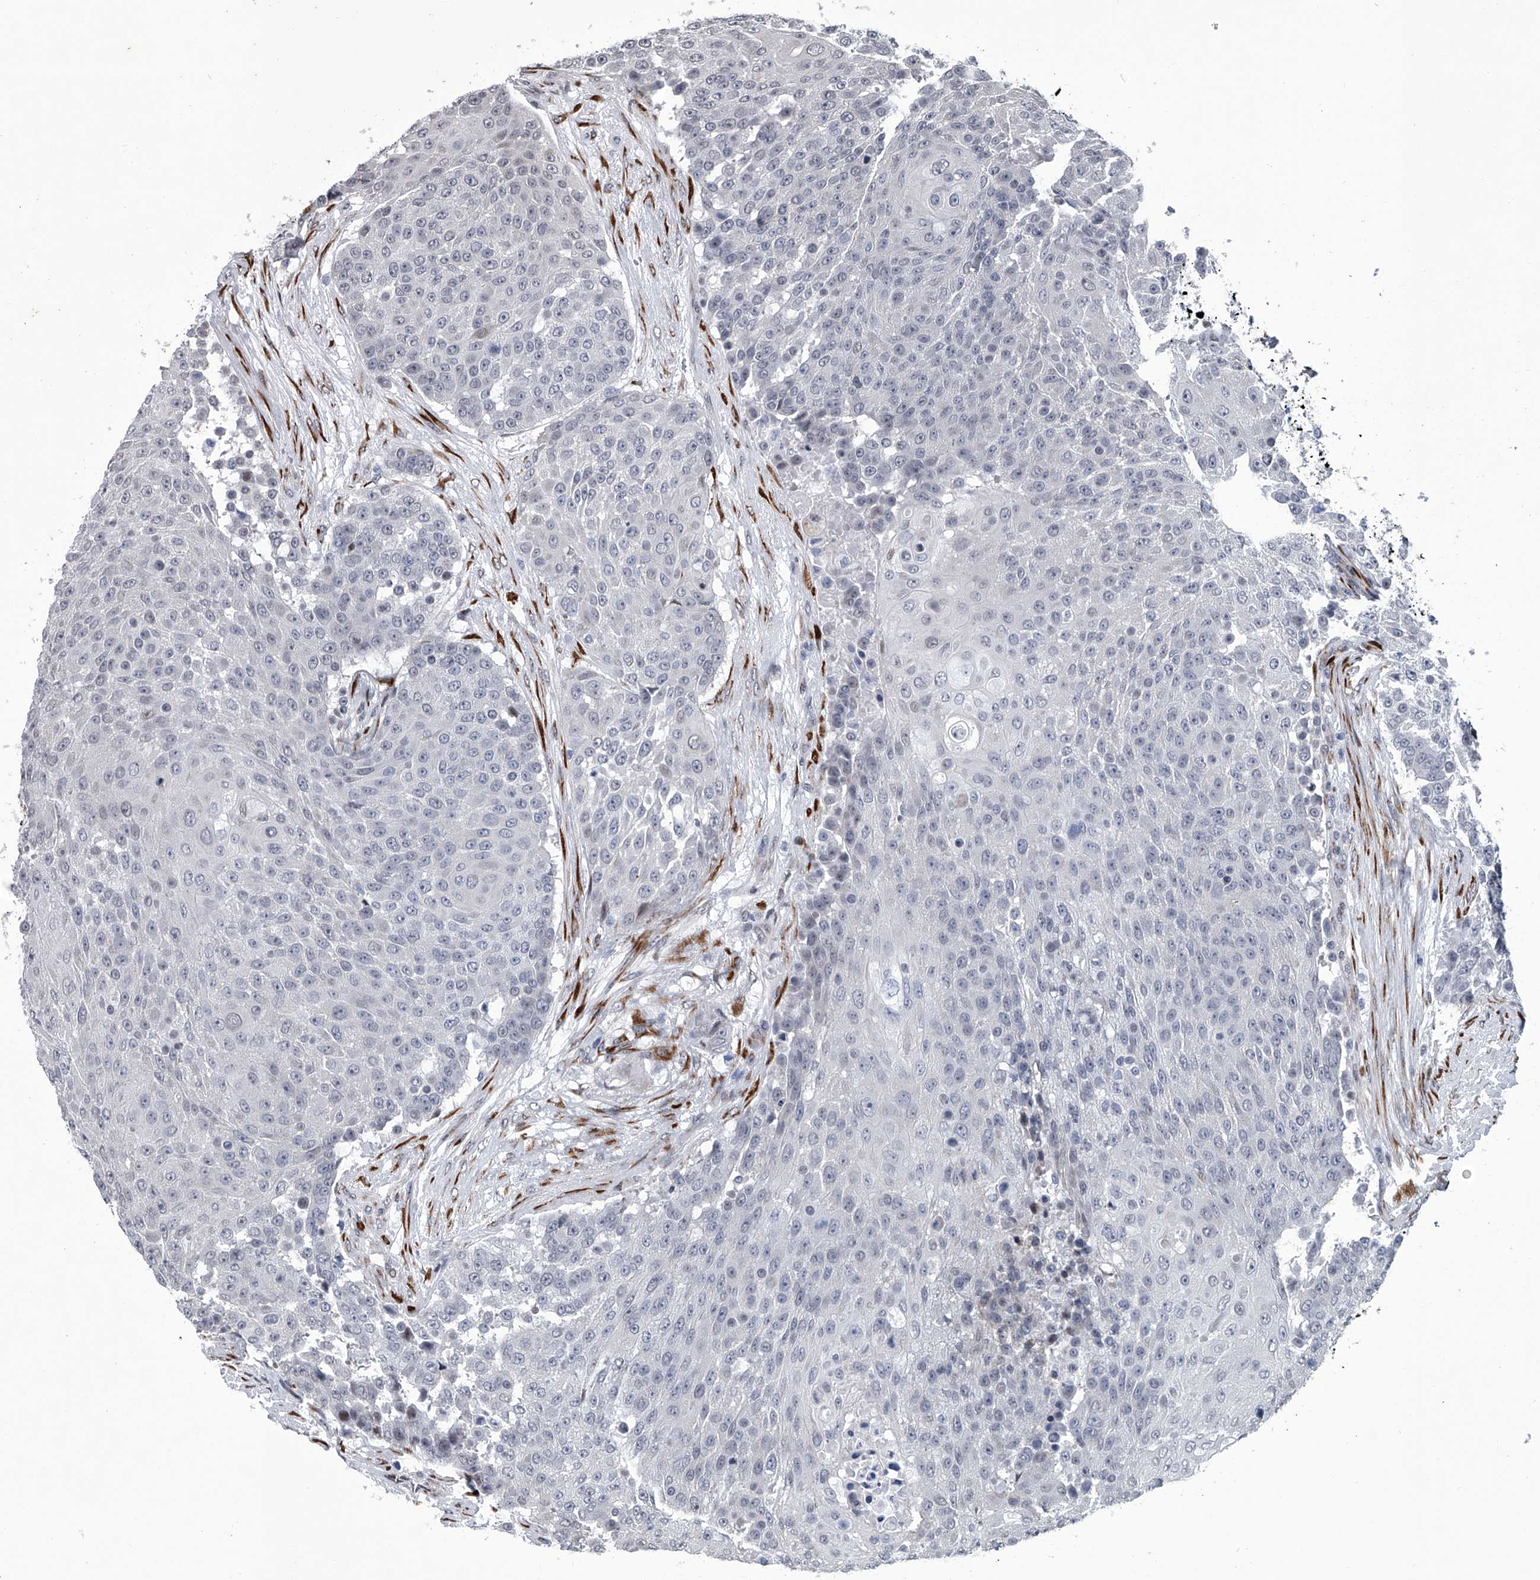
{"staining": {"intensity": "negative", "quantity": "none", "location": "none"}, "tissue": "urothelial cancer", "cell_type": "Tumor cells", "image_type": "cancer", "snomed": [{"axis": "morphology", "description": "Urothelial carcinoma, High grade"}, {"axis": "topography", "description": "Urinary bladder"}], "caption": "There is no significant positivity in tumor cells of urothelial carcinoma (high-grade).", "gene": "PPP2R5D", "patient": {"sex": "female", "age": 63}}